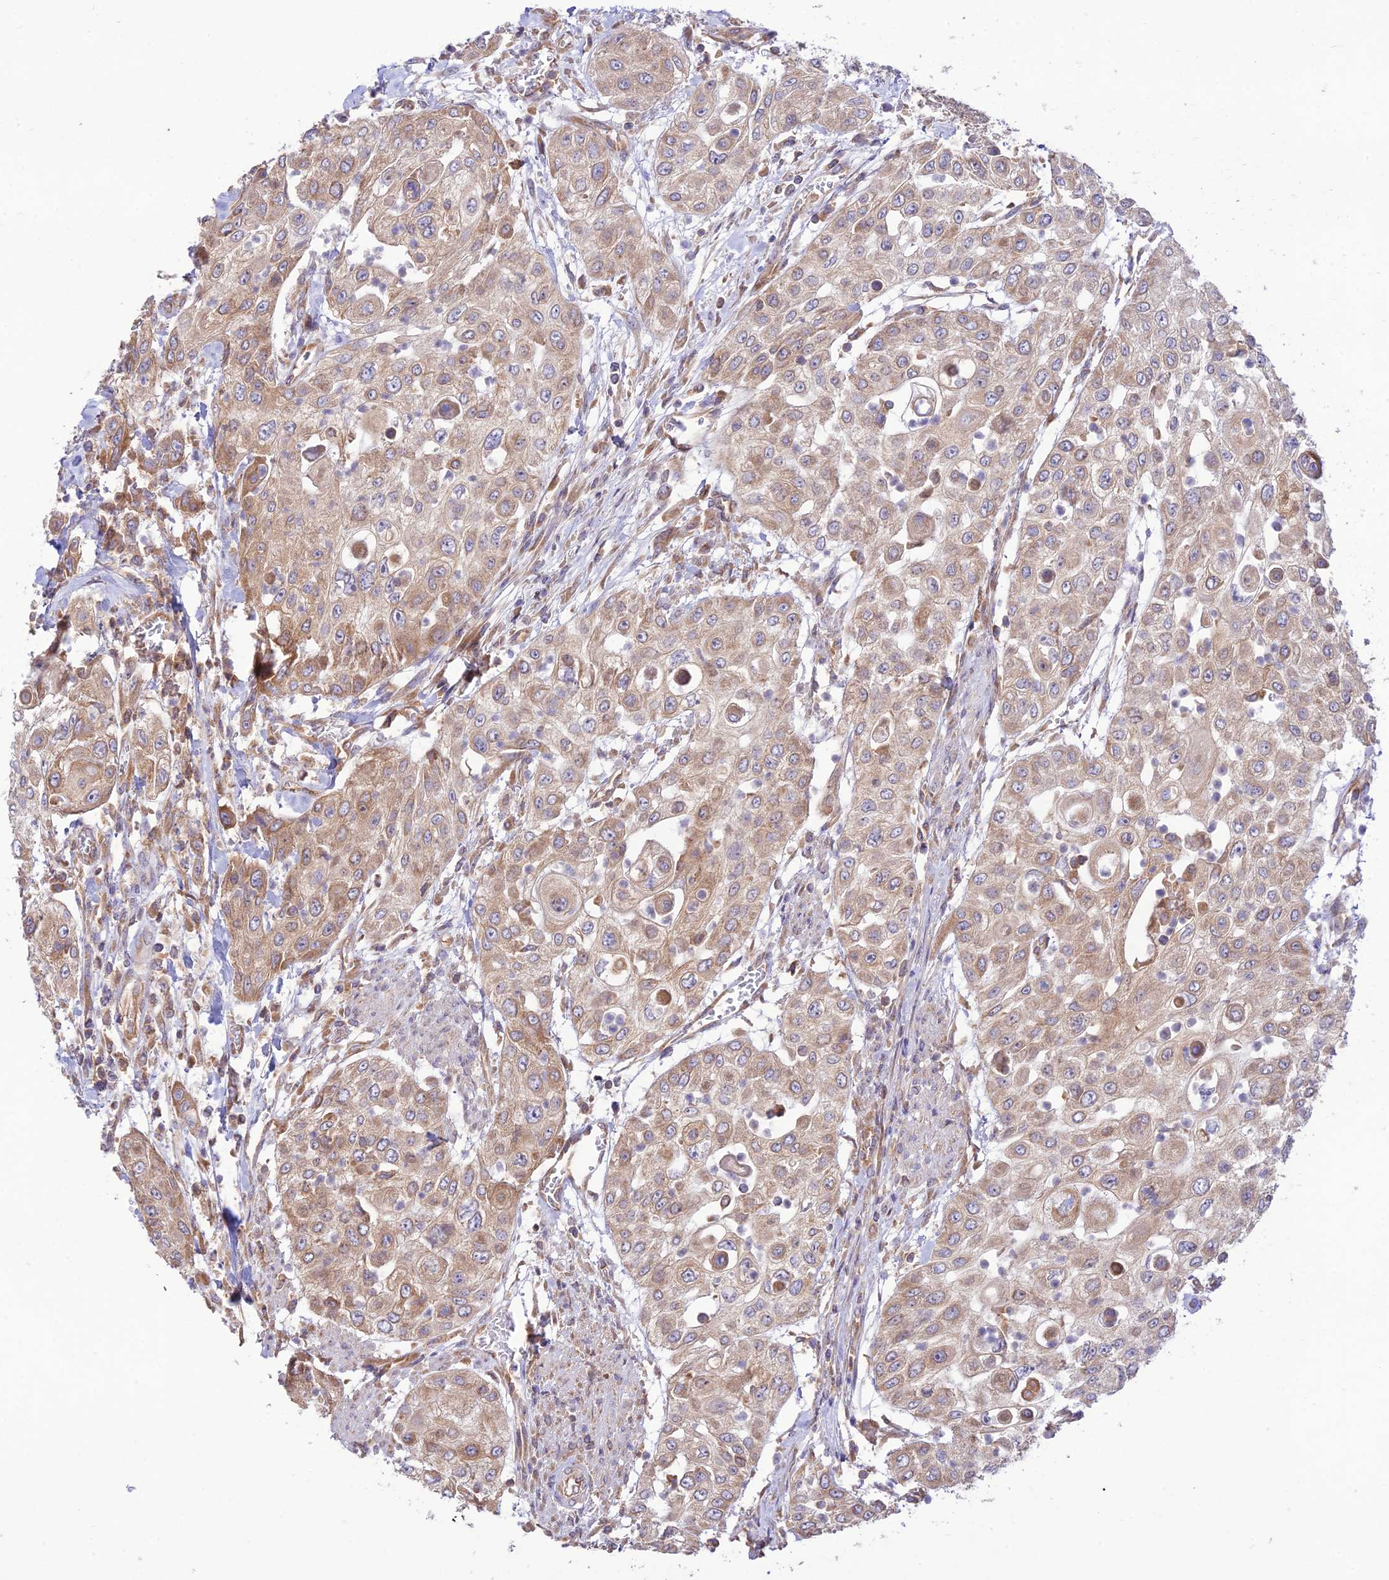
{"staining": {"intensity": "moderate", "quantity": "25%-75%", "location": "cytoplasmic/membranous"}, "tissue": "urothelial cancer", "cell_type": "Tumor cells", "image_type": "cancer", "snomed": [{"axis": "morphology", "description": "Urothelial carcinoma, High grade"}, {"axis": "topography", "description": "Urinary bladder"}], "caption": "Protein expression by immunohistochemistry demonstrates moderate cytoplasmic/membranous positivity in approximately 25%-75% of tumor cells in urothelial cancer.", "gene": "TMEM259", "patient": {"sex": "female", "age": 79}}